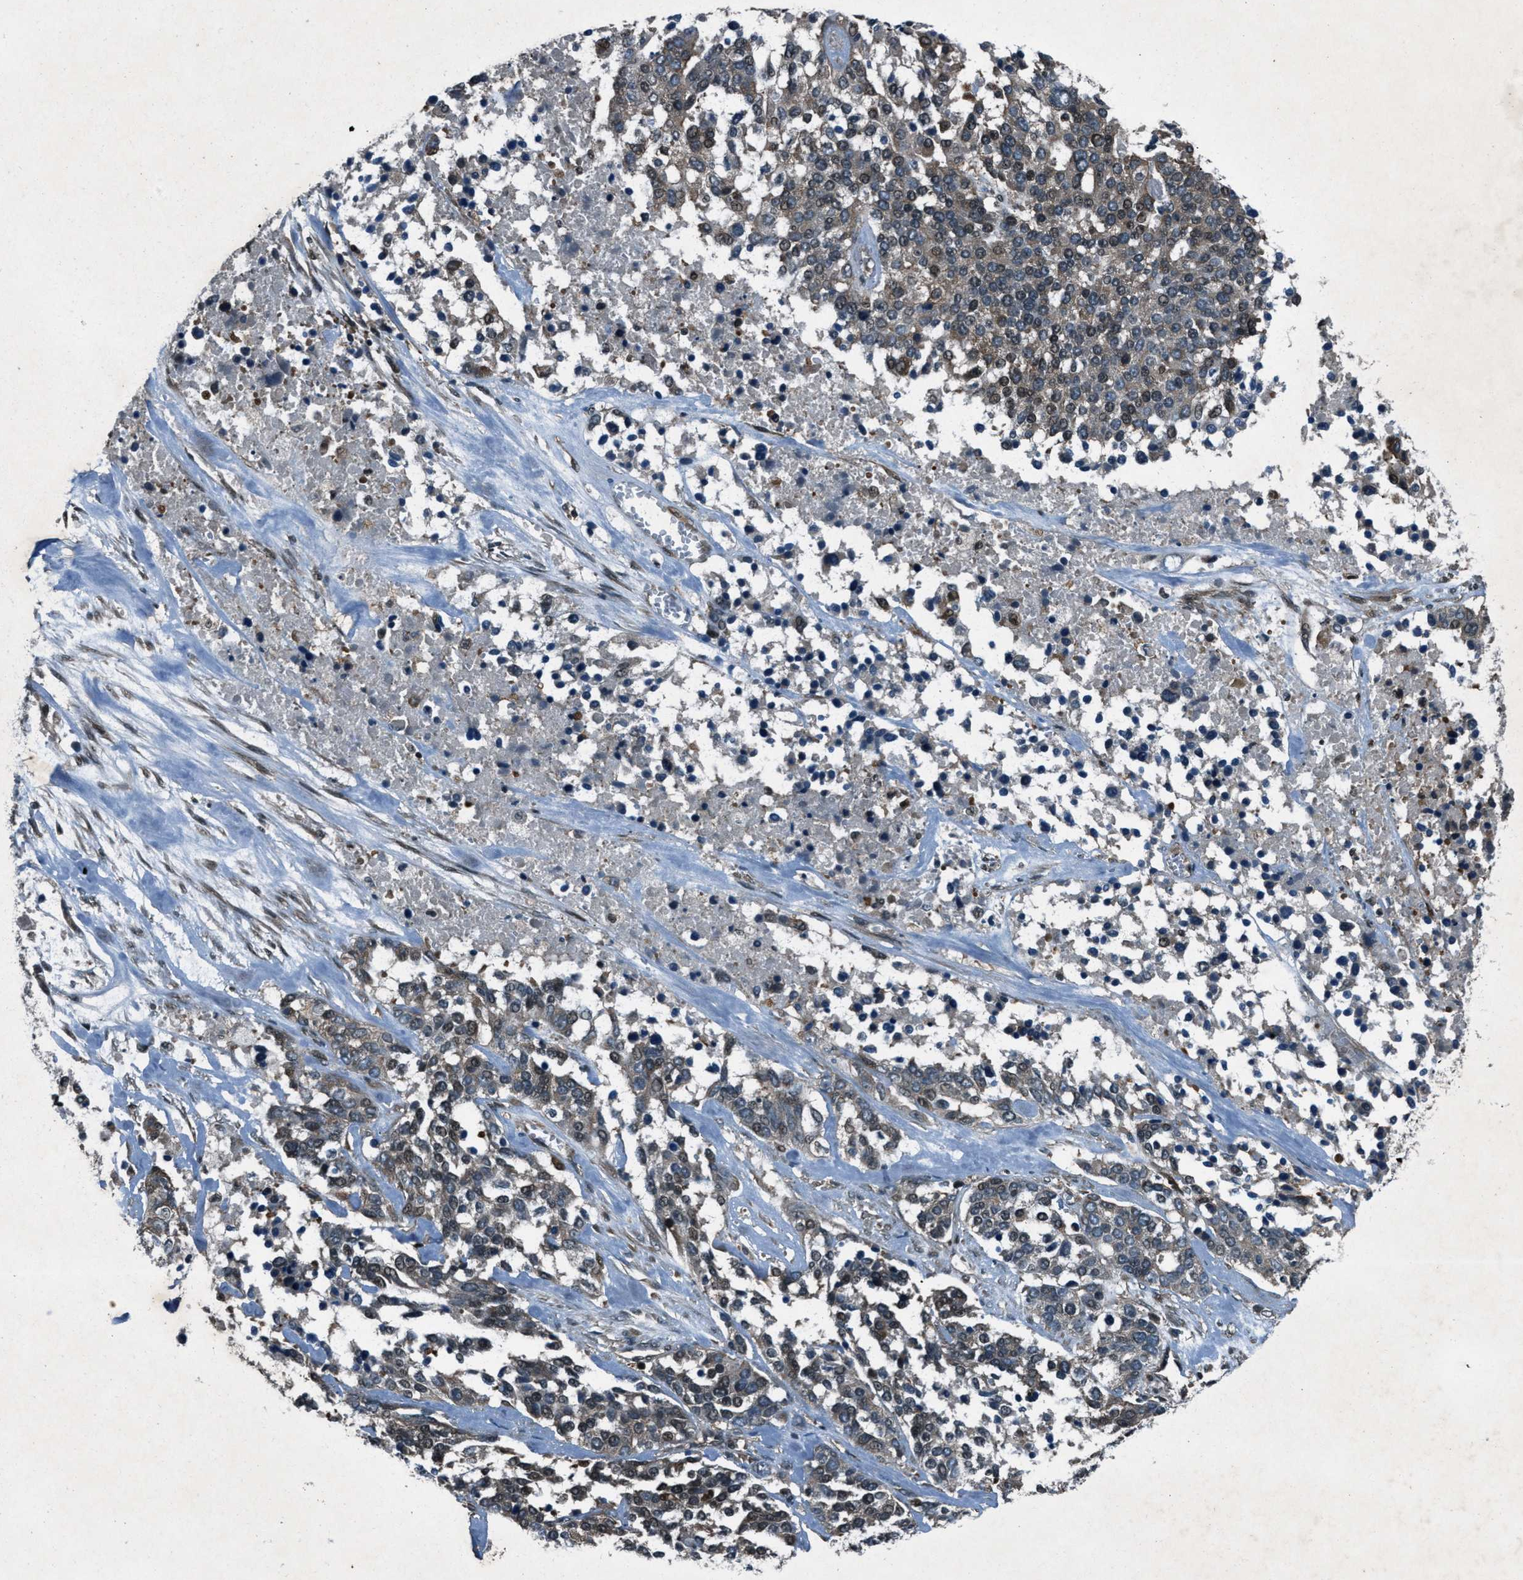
{"staining": {"intensity": "moderate", "quantity": ">75%", "location": "cytoplasmic/membranous,nuclear"}, "tissue": "ovarian cancer", "cell_type": "Tumor cells", "image_type": "cancer", "snomed": [{"axis": "morphology", "description": "Cystadenocarcinoma, serous, NOS"}, {"axis": "topography", "description": "Ovary"}], "caption": "Protein analysis of serous cystadenocarcinoma (ovarian) tissue reveals moderate cytoplasmic/membranous and nuclear staining in about >75% of tumor cells.", "gene": "EPSTI1", "patient": {"sex": "female", "age": 44}}